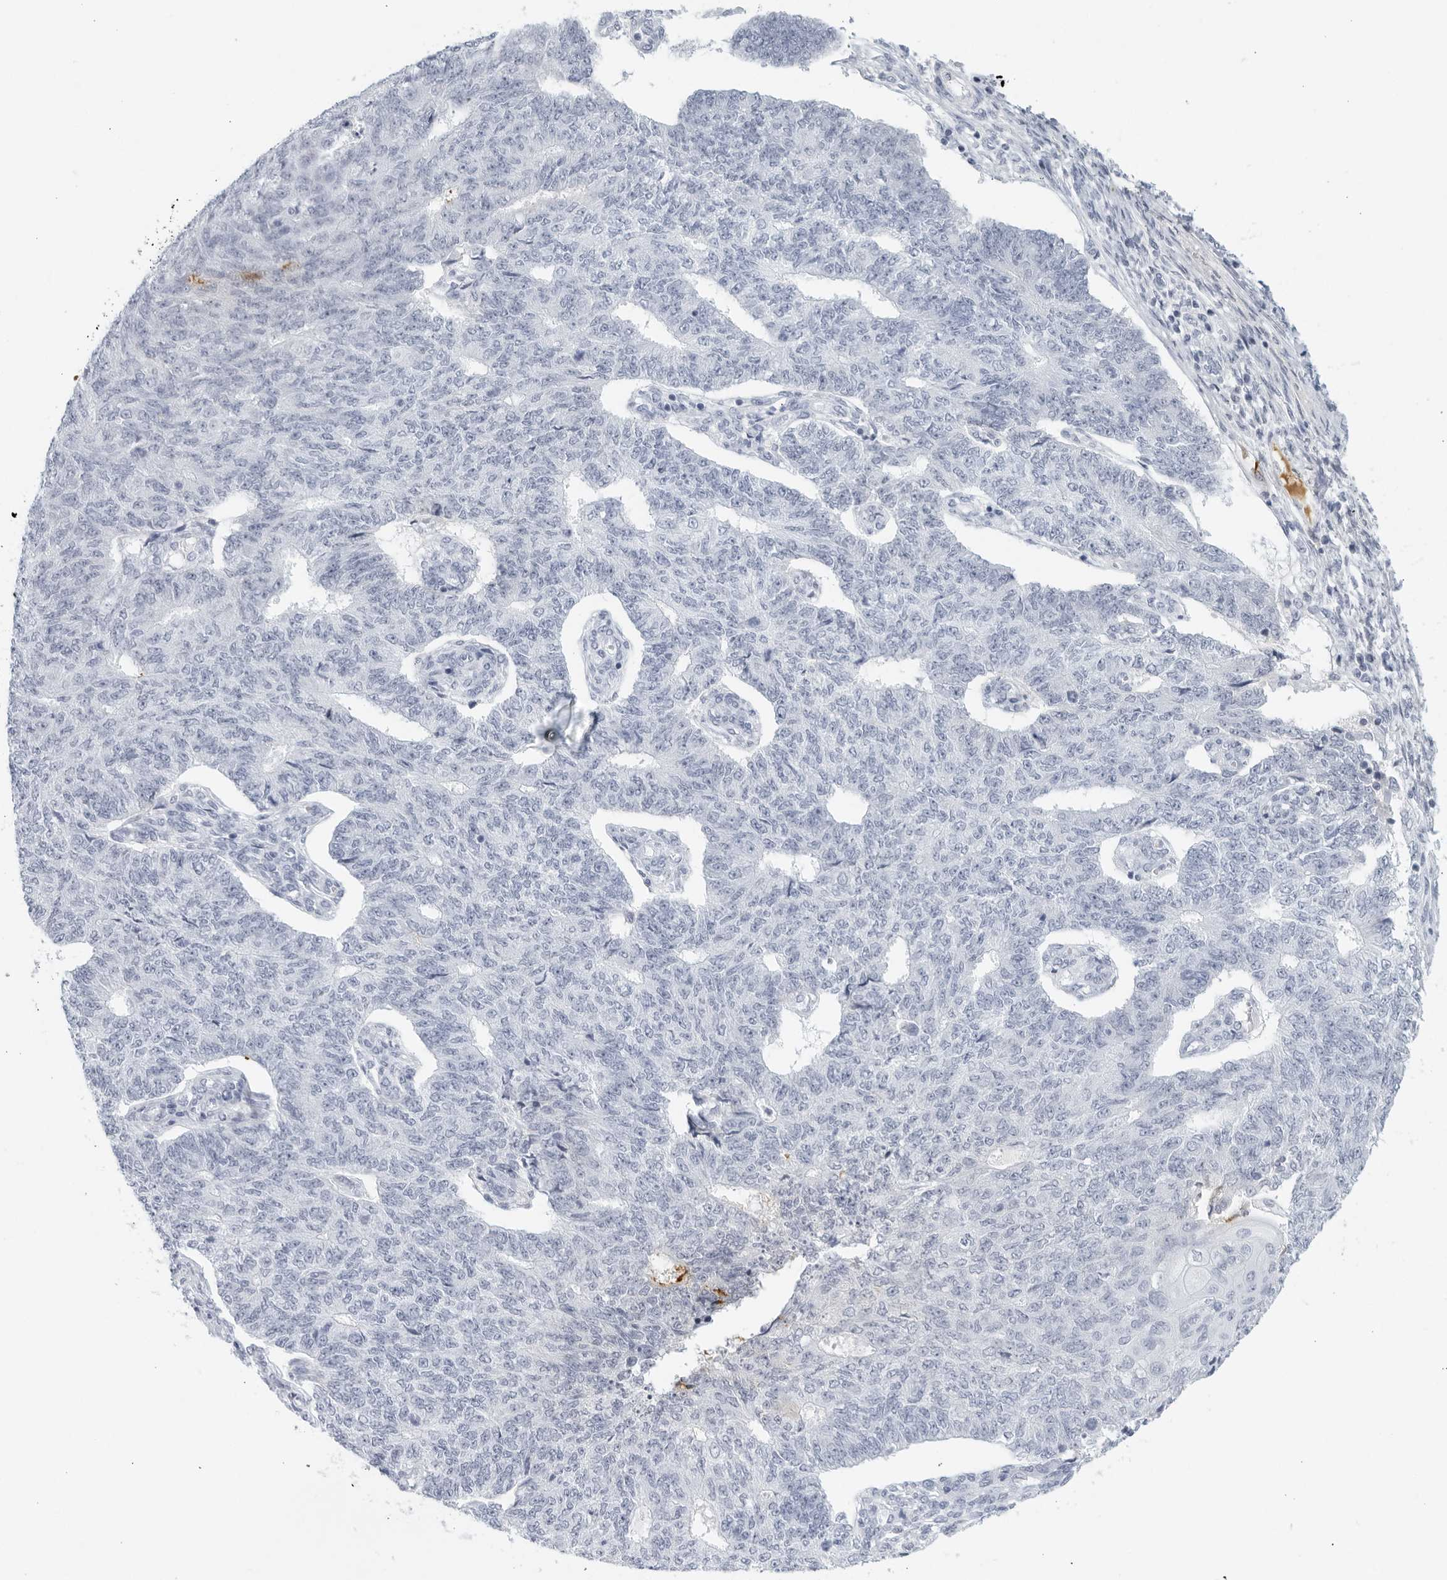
{"staining": {"intensity": "negative", "quantity": "none", "location": "none"}, "tissue": "endometrial cancer", "cell_type": "Tumor cells", "image_type": "cancer", "snomed": [{"axis": "morphology", "description": "Adenocarcinoma, NOS"}, {"axis": "topography", "description": "Endometrium"}], "caption": "Photomicrograph shows no protein positivity in tumor cells of endometrial cancer (adenocarcinoma) tissue.", "gene": "FGG", "patient": {"sex": "female", "age": 32}}